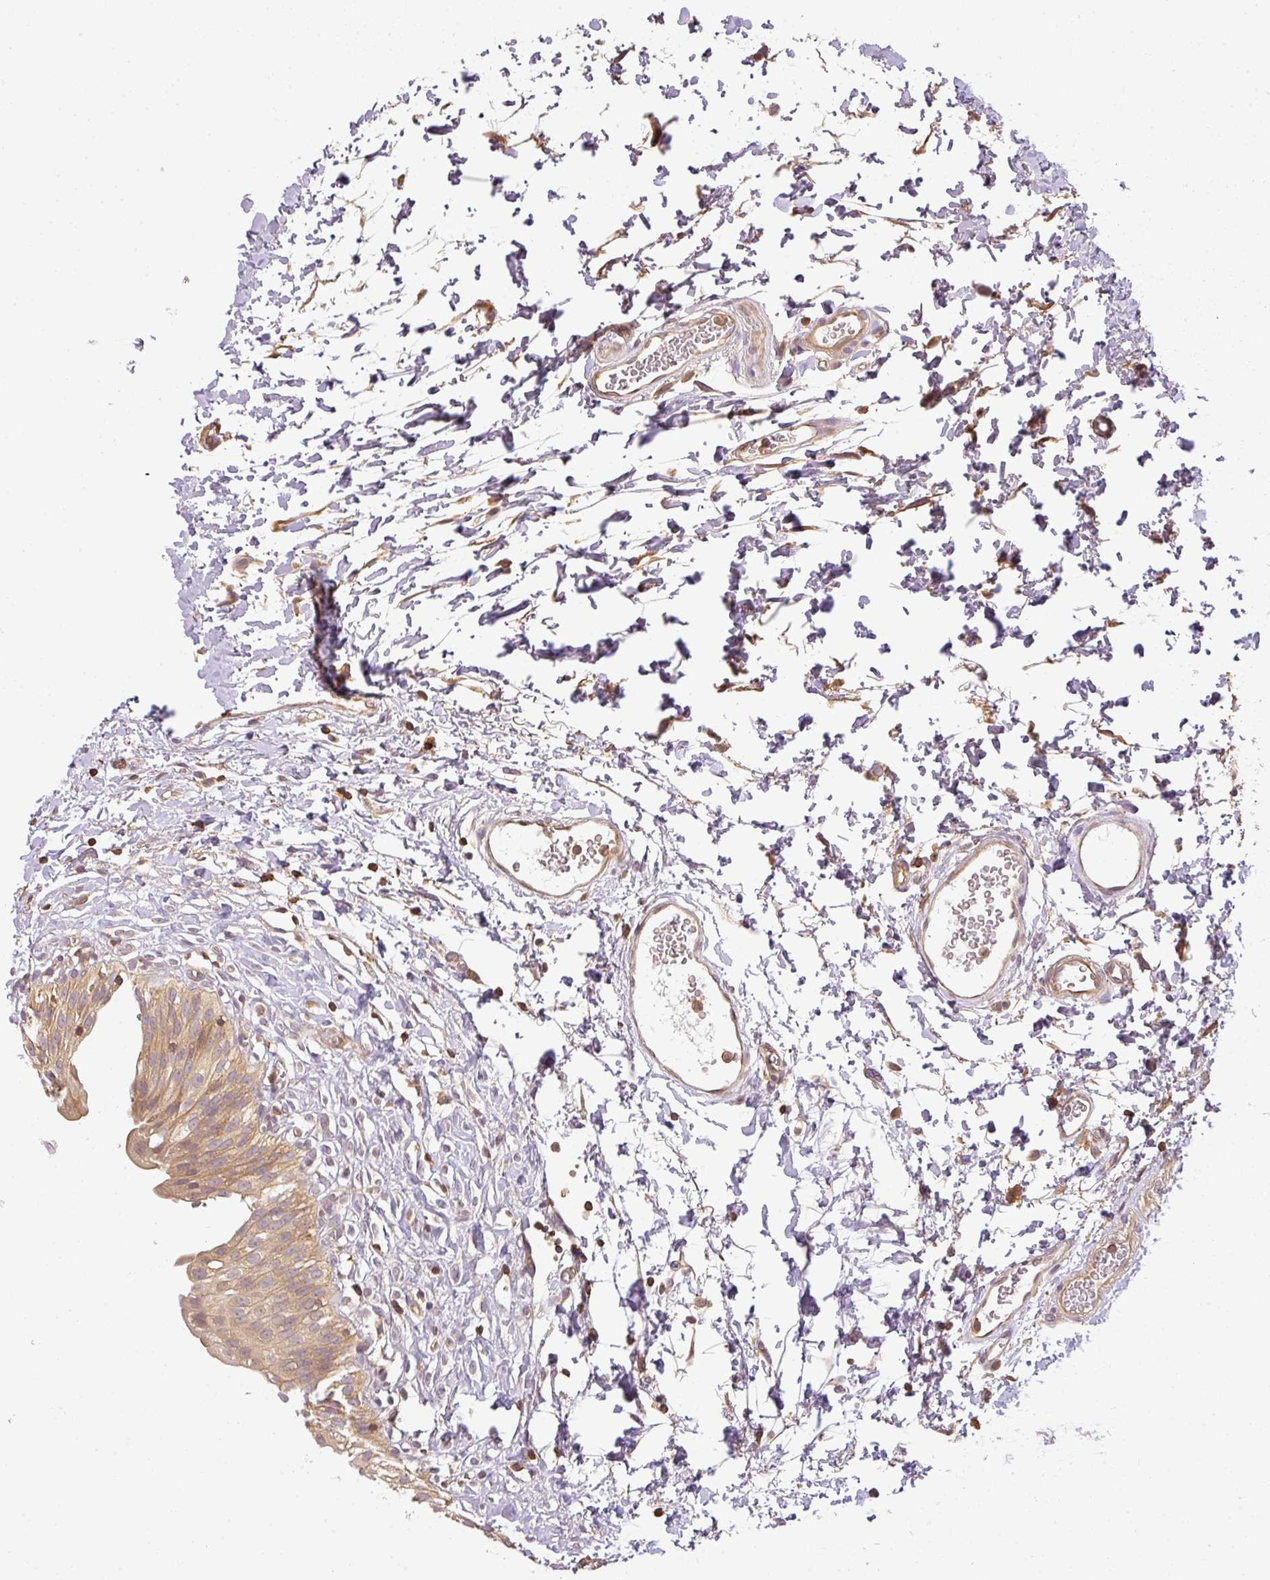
{"staining": {"intensity": "weak", "quantity": ">75%", "location": "cytoplasmic/membranous"}, "tissue": "urinary bladder", "cell_type": "Urothelial cells", "image_type": "normal", "snomed": [{"axis": "morphology", "description": "Normal tissue, NOS"}, {"axis": "topography", "description": "Urinary bladder"}], "caption": "Immunohistochemical staining of benign urinary bladder reveals >75% levels of weak cytoplasmic/membranous protein staining in approximately >75% of urothelial cells. (Stains: DAB (3,3'-diaminobenzidine) in brown, nuclei in blue, Microscopy: brightfield microscopy at high magnification).", "gene": "TCL1B", "patient": {"sex": "male", "age": 51}}